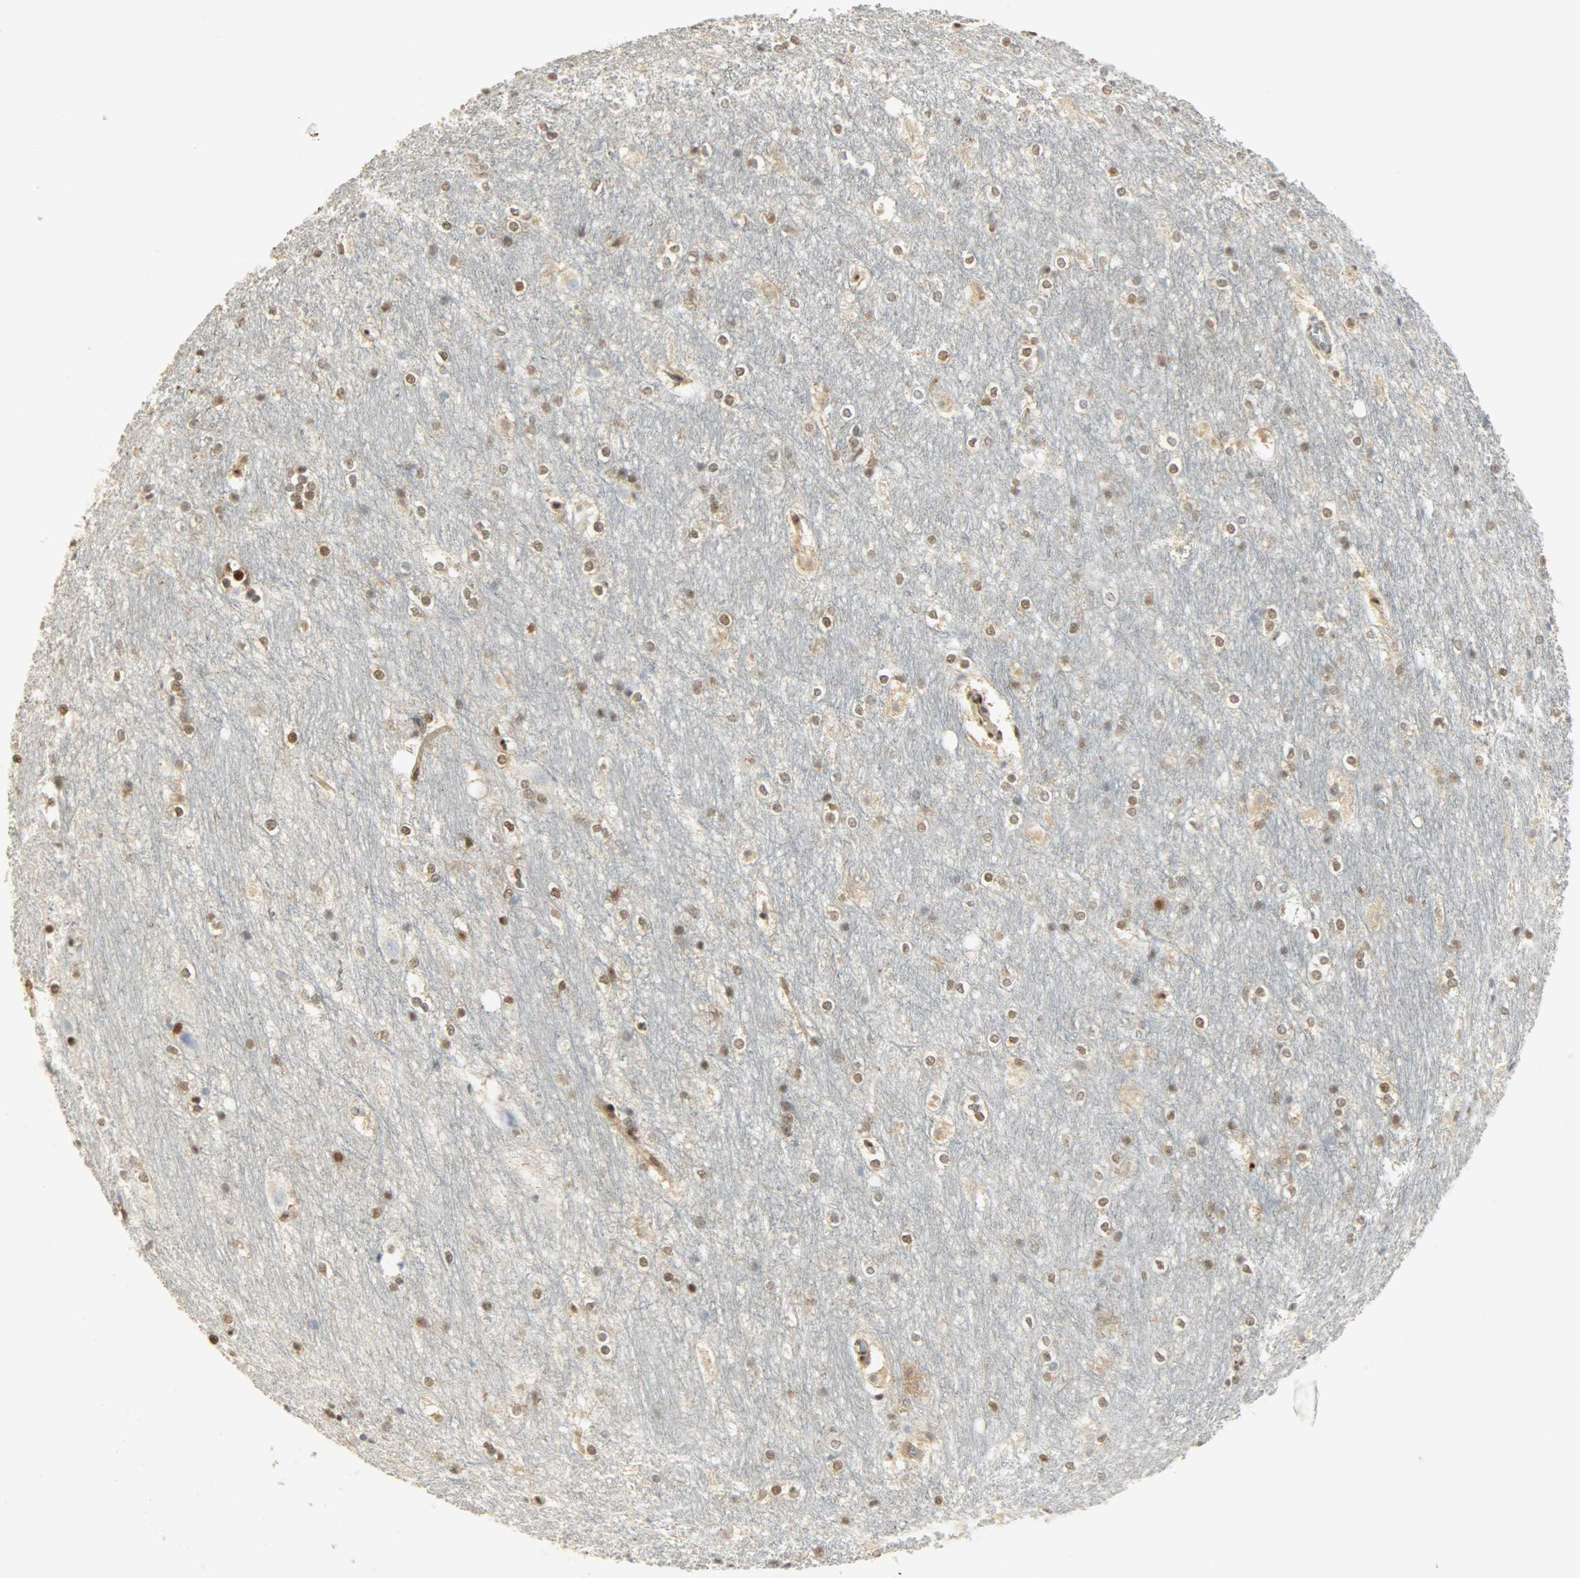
{"staining": {"intensity": "moderate", "quantity": "25%-75%", "location": "nuclear"}, "tissue": "hippocampus", "cell_type": "Glial cells", "image_type": "normal", "snomed": [{"axis": "morphology", "description": "Normal tissue, NOS"}, {"axis": "topography", "description": "Hippocampus"}], "caption": "Immunohistochemical staining of normal human hippocampus exhibits moderate nuclear protein staining in approximately 25%-75% of glial cells. The protein is shown in brown color, while the nuclei are stained blue.", "gene": "NPEPL1", "patient": {"sex": "female", "age": 19}}